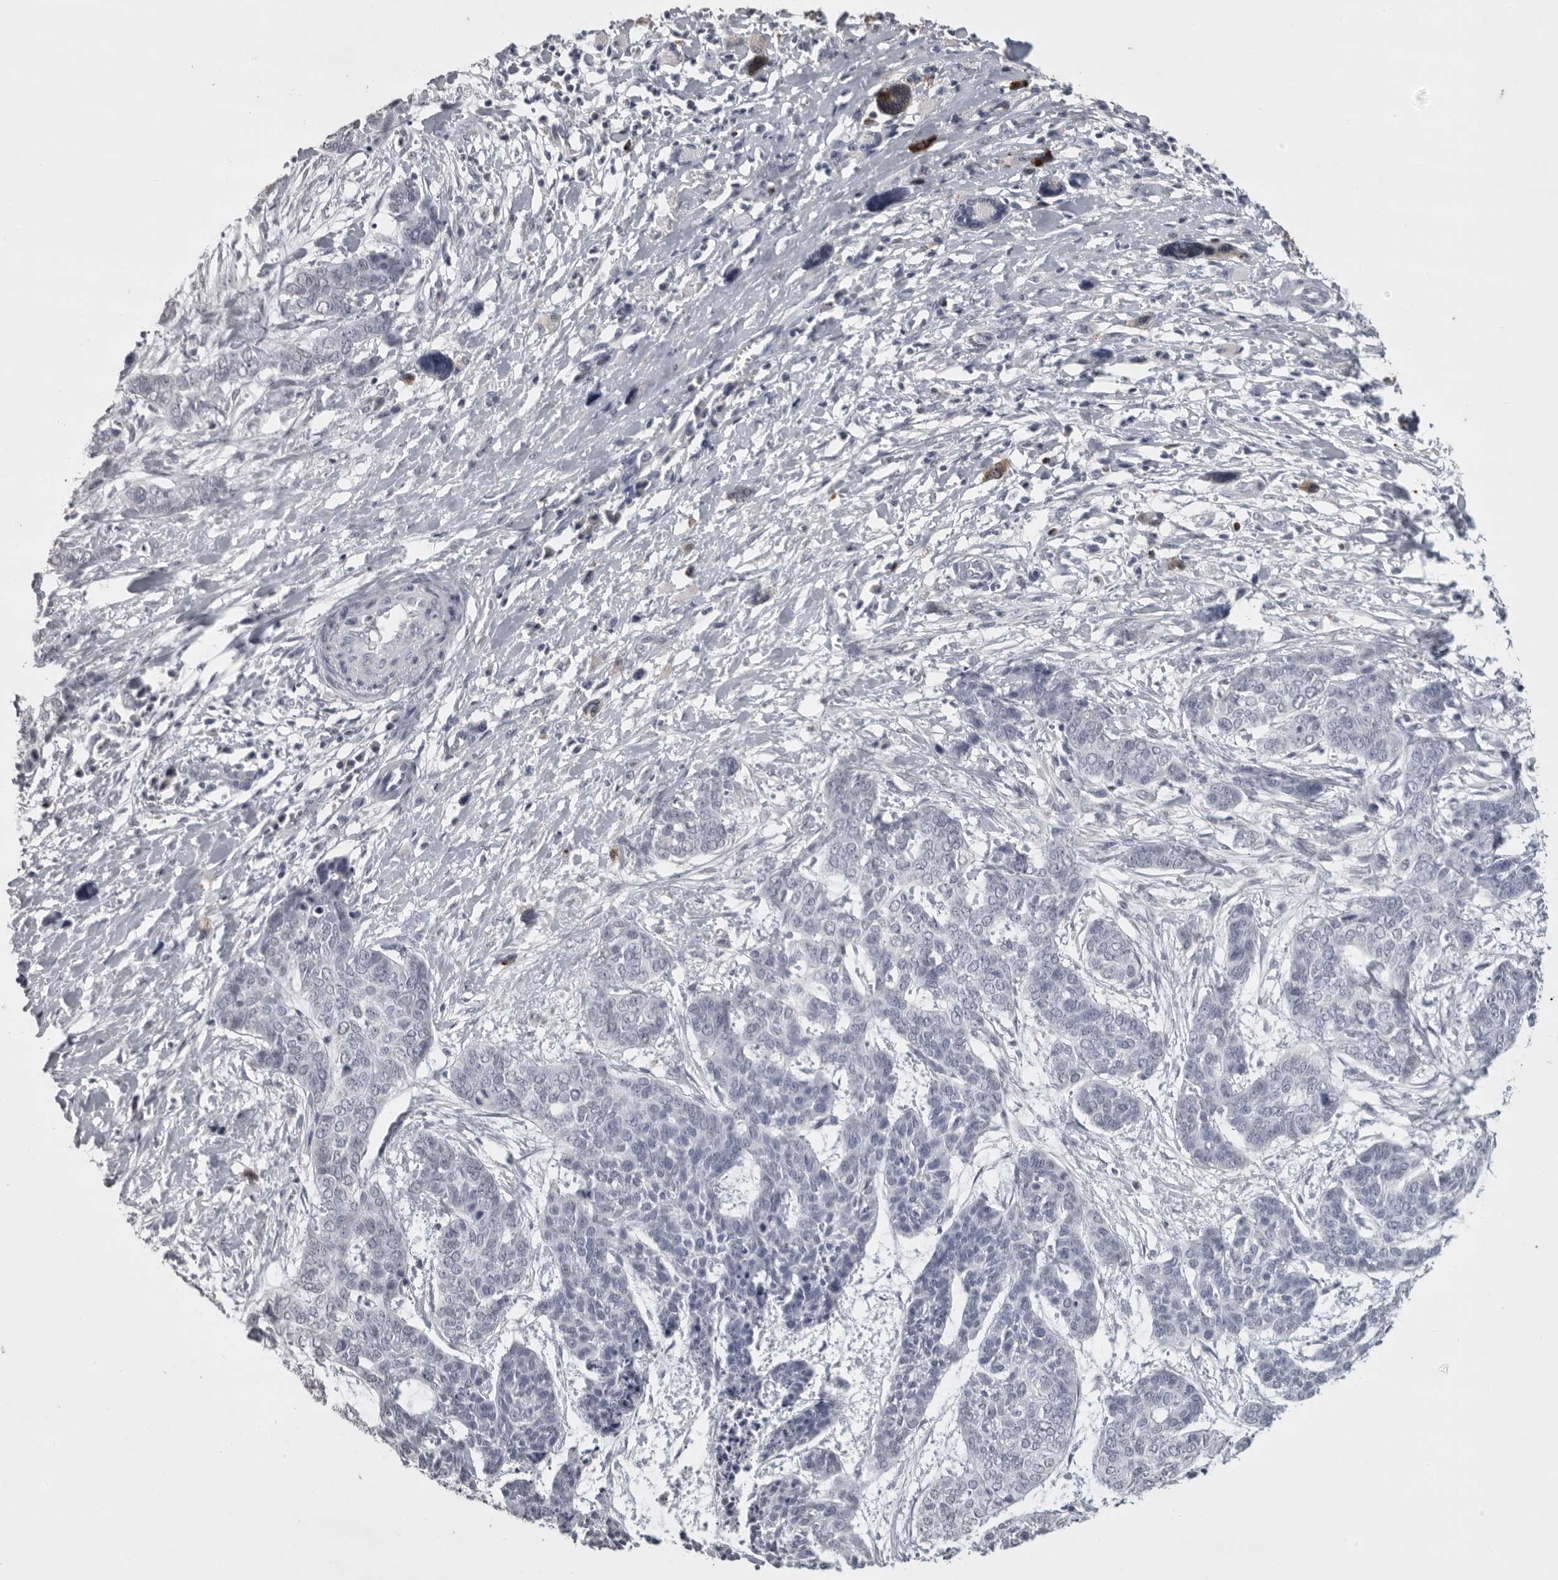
{"staining": {"intensity": "negative", "quantity": "none", "location": "none"}, "tissue": "skin cancer", "cell_type": "Tumor cells", "image_type": "cancer", "snomed": [{"axis": "morphology", "description": "Basal cell carcinoma"}, {"axis": "topography", "description": "Skin"}], "caption": "Immunohistochemical staining of basal cell carcinoma (skin) reveals no significant expression in tumor cells. The staining was performed using DAB (3,3'-diaminobenzidine) to visualize the protein expression in brown, while the nuclei were stained in blue with hematoxylin (Magnification: 20x).", "gene": "GNLY", "patient": {"sex": "female", "age": 64}}